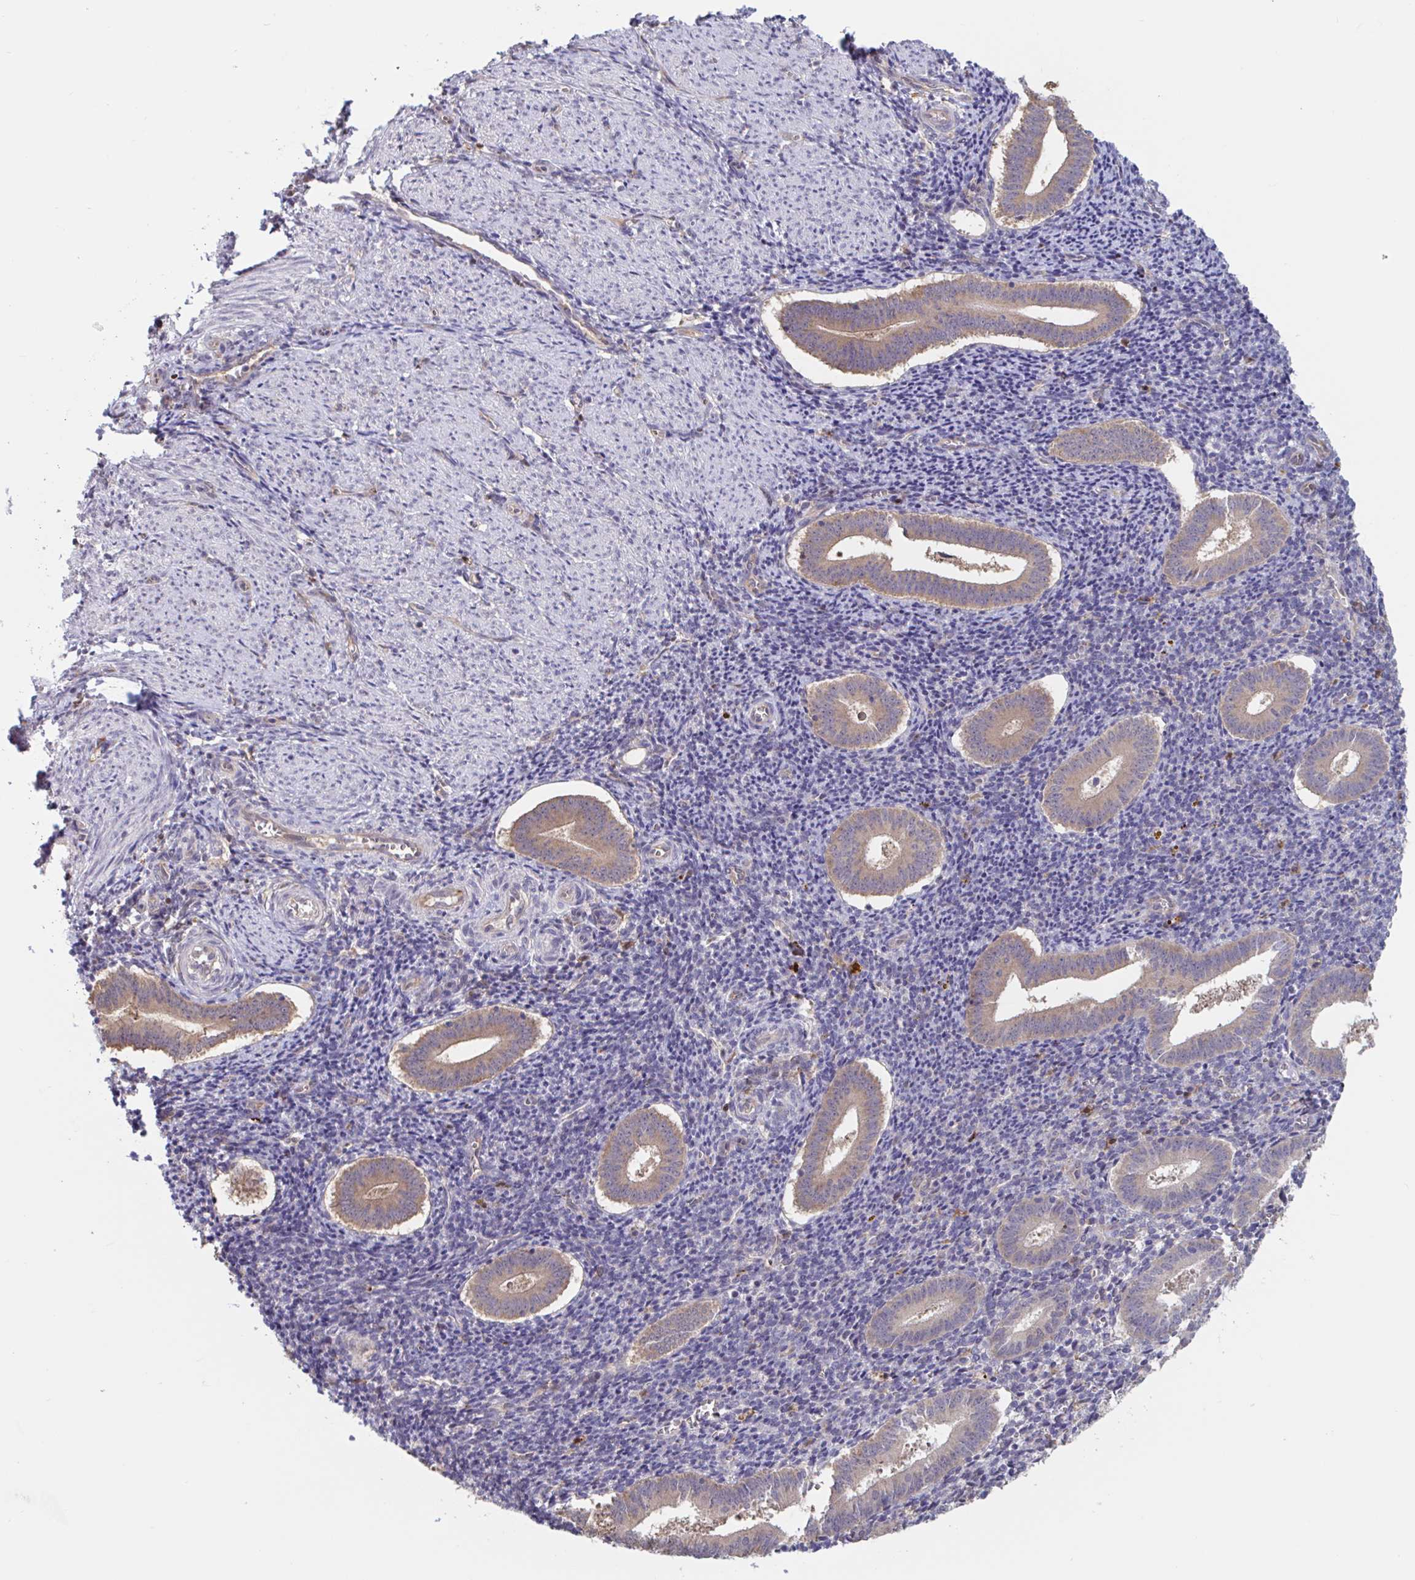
{"staining": {"intensity": "negative", "quantity": "none", "location": "none"}, "tissue": "endometrium", "cell_type": "Cells in endometrial stroma", "image_type": "normal", "snomed": [{"axis": "morphology", "description": "Normal tissue, NOS"}, {"axis": "topography", "description": "Endometrium"}], "caption": "This is an immunohistochemistry (IHC) image of unremarkable human endometrium. There is no staining in cells in endometrial stroma.", "gene": "SNX8", "patient": {"sex": "female", "age": 25}}